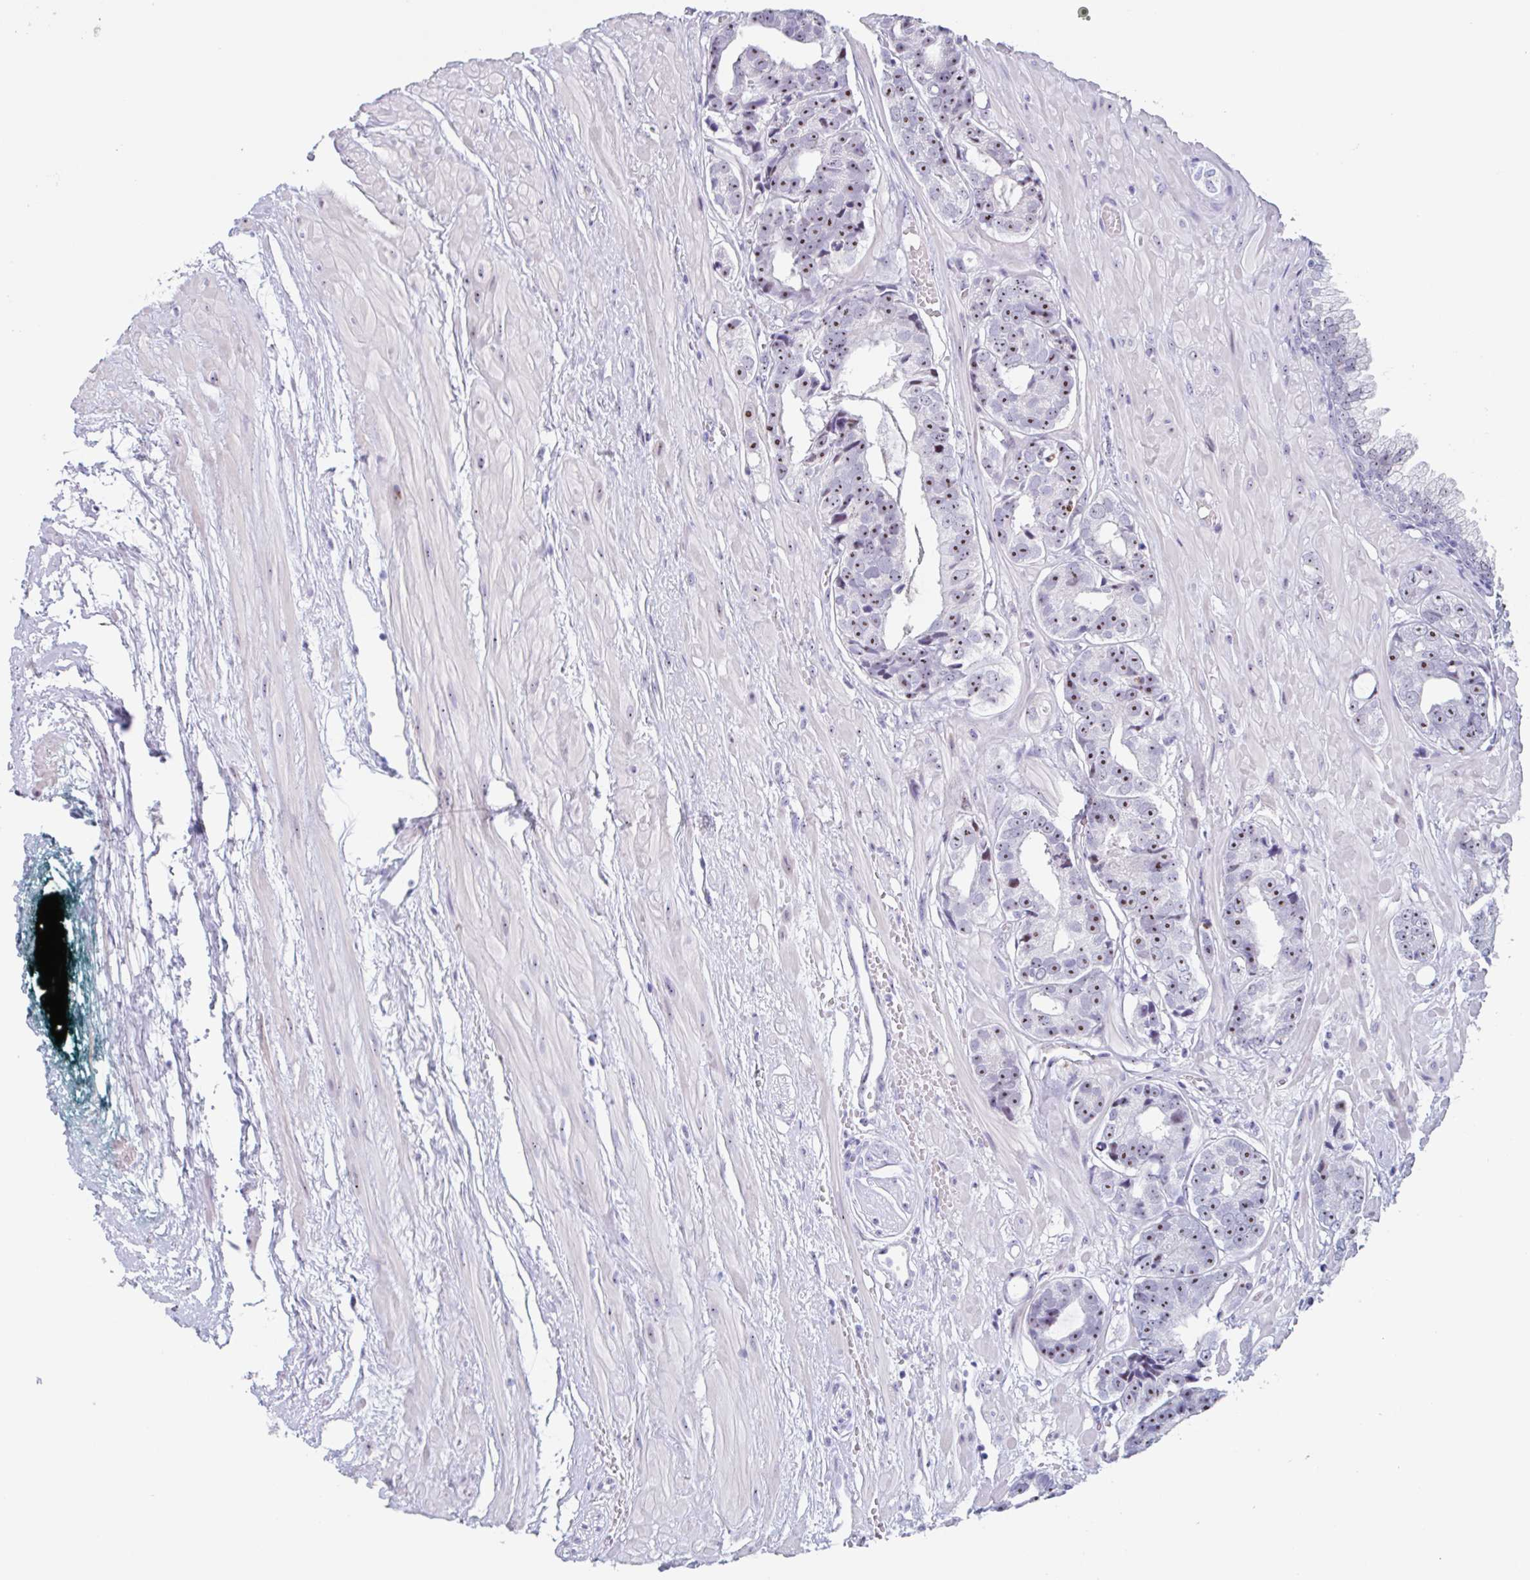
{"staining": {"intensity": "moderate", "quantity": ">75%", "location": "nuclear"}, "tissue": "prostate cancer", "cell_type": "Tumor cells", "image_type": "cancer", "snomed": [{"axis": "morphology", "description": "Adenocarcinoma, High grade"}, {"axis": "topography", "description": "Prostate"}], "caption": "About >75% of tumor cells in human prostate cancer display moderate nuclear protein positivity as visualized by brown immunohistochemical staining.", "gene": "LENG9", "patient": {"sex": "male", "age": 71}}